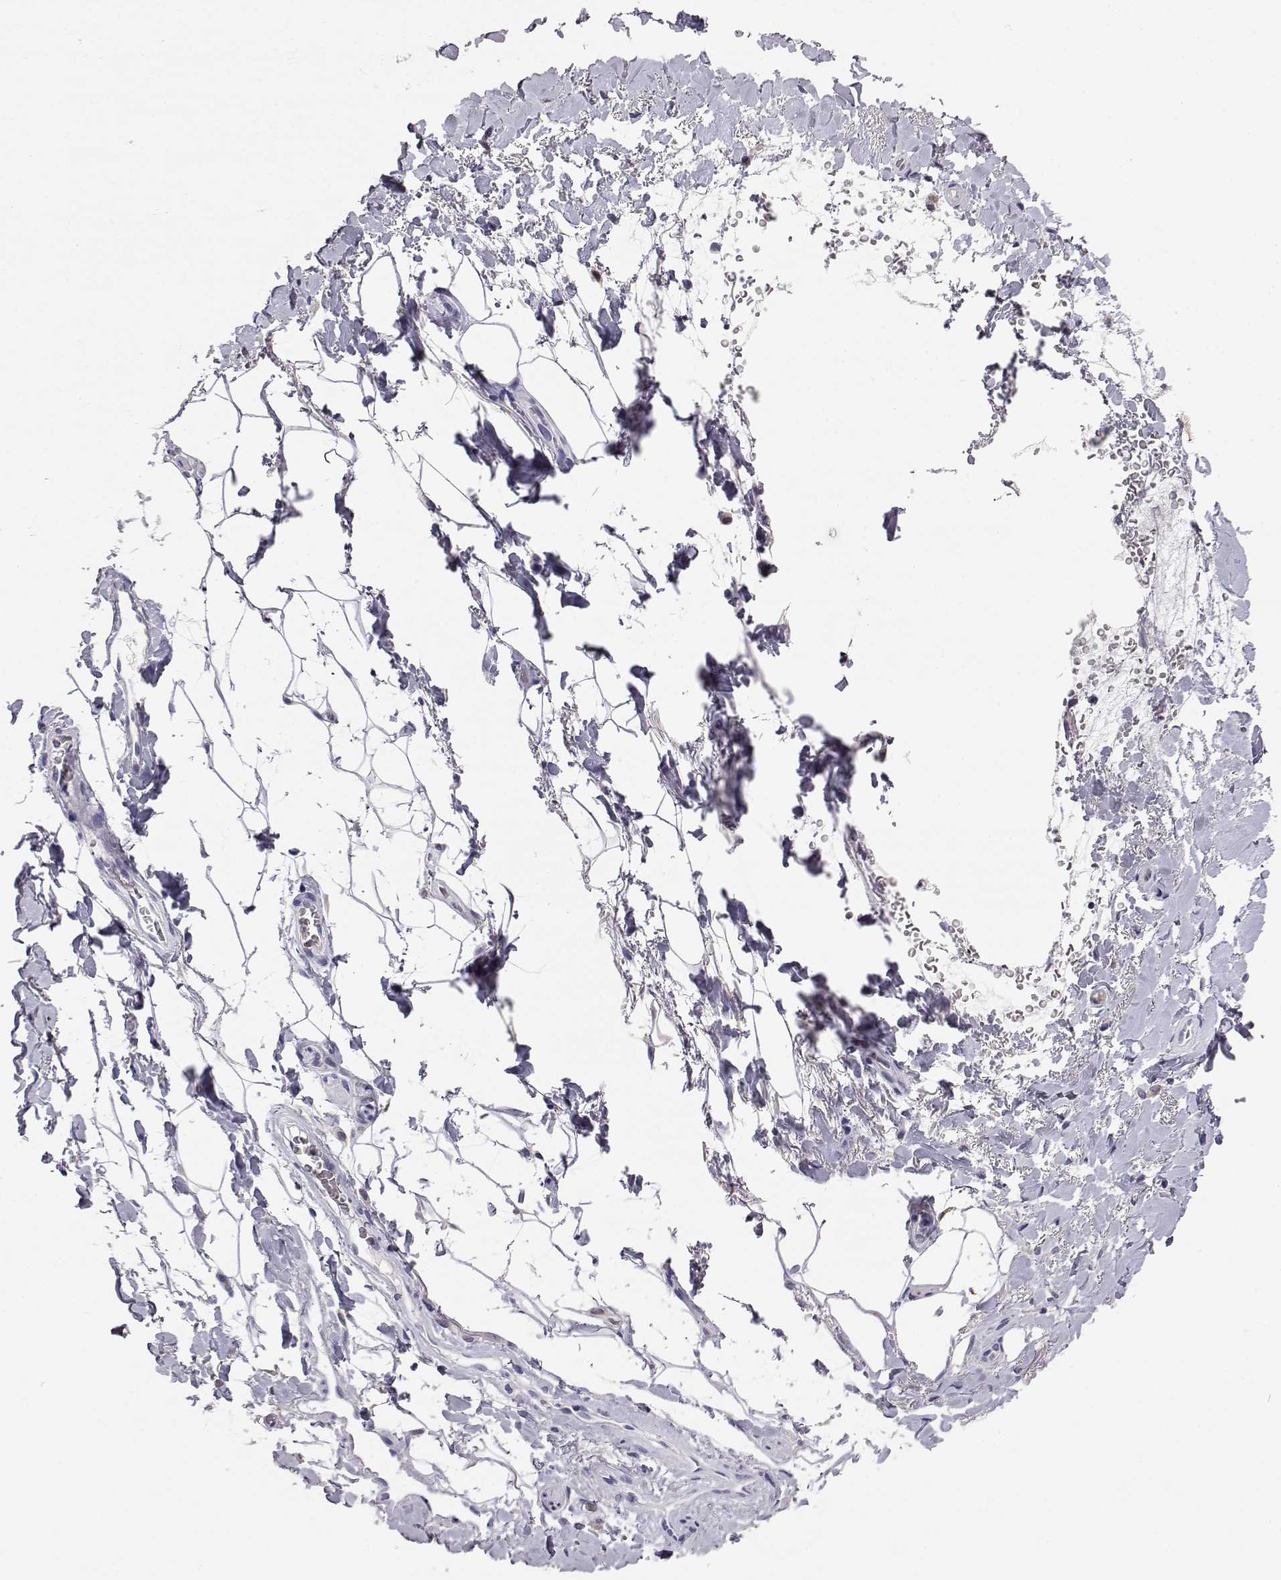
{"staining": {"intensity": "negative", "quantity": "none", "location": "none"}, "tissue": "adipose tissue", "cell_type": "Adipocytes", "image_type": "normal", "snomed": [{"axis": "morphology", "description": "Normal tissue, NOS"}, {"axis": "topography", "description": "Anal"}, {"axis": "topography", "description": "Peripheral nerve tissue"}], "caption": "This is an IHC histopathology image of unremarkable human adipose tissue. There is no staining in adipocytes.", "gene": "AKR1B1", "patient": {"sex": "male", "age": 53}}